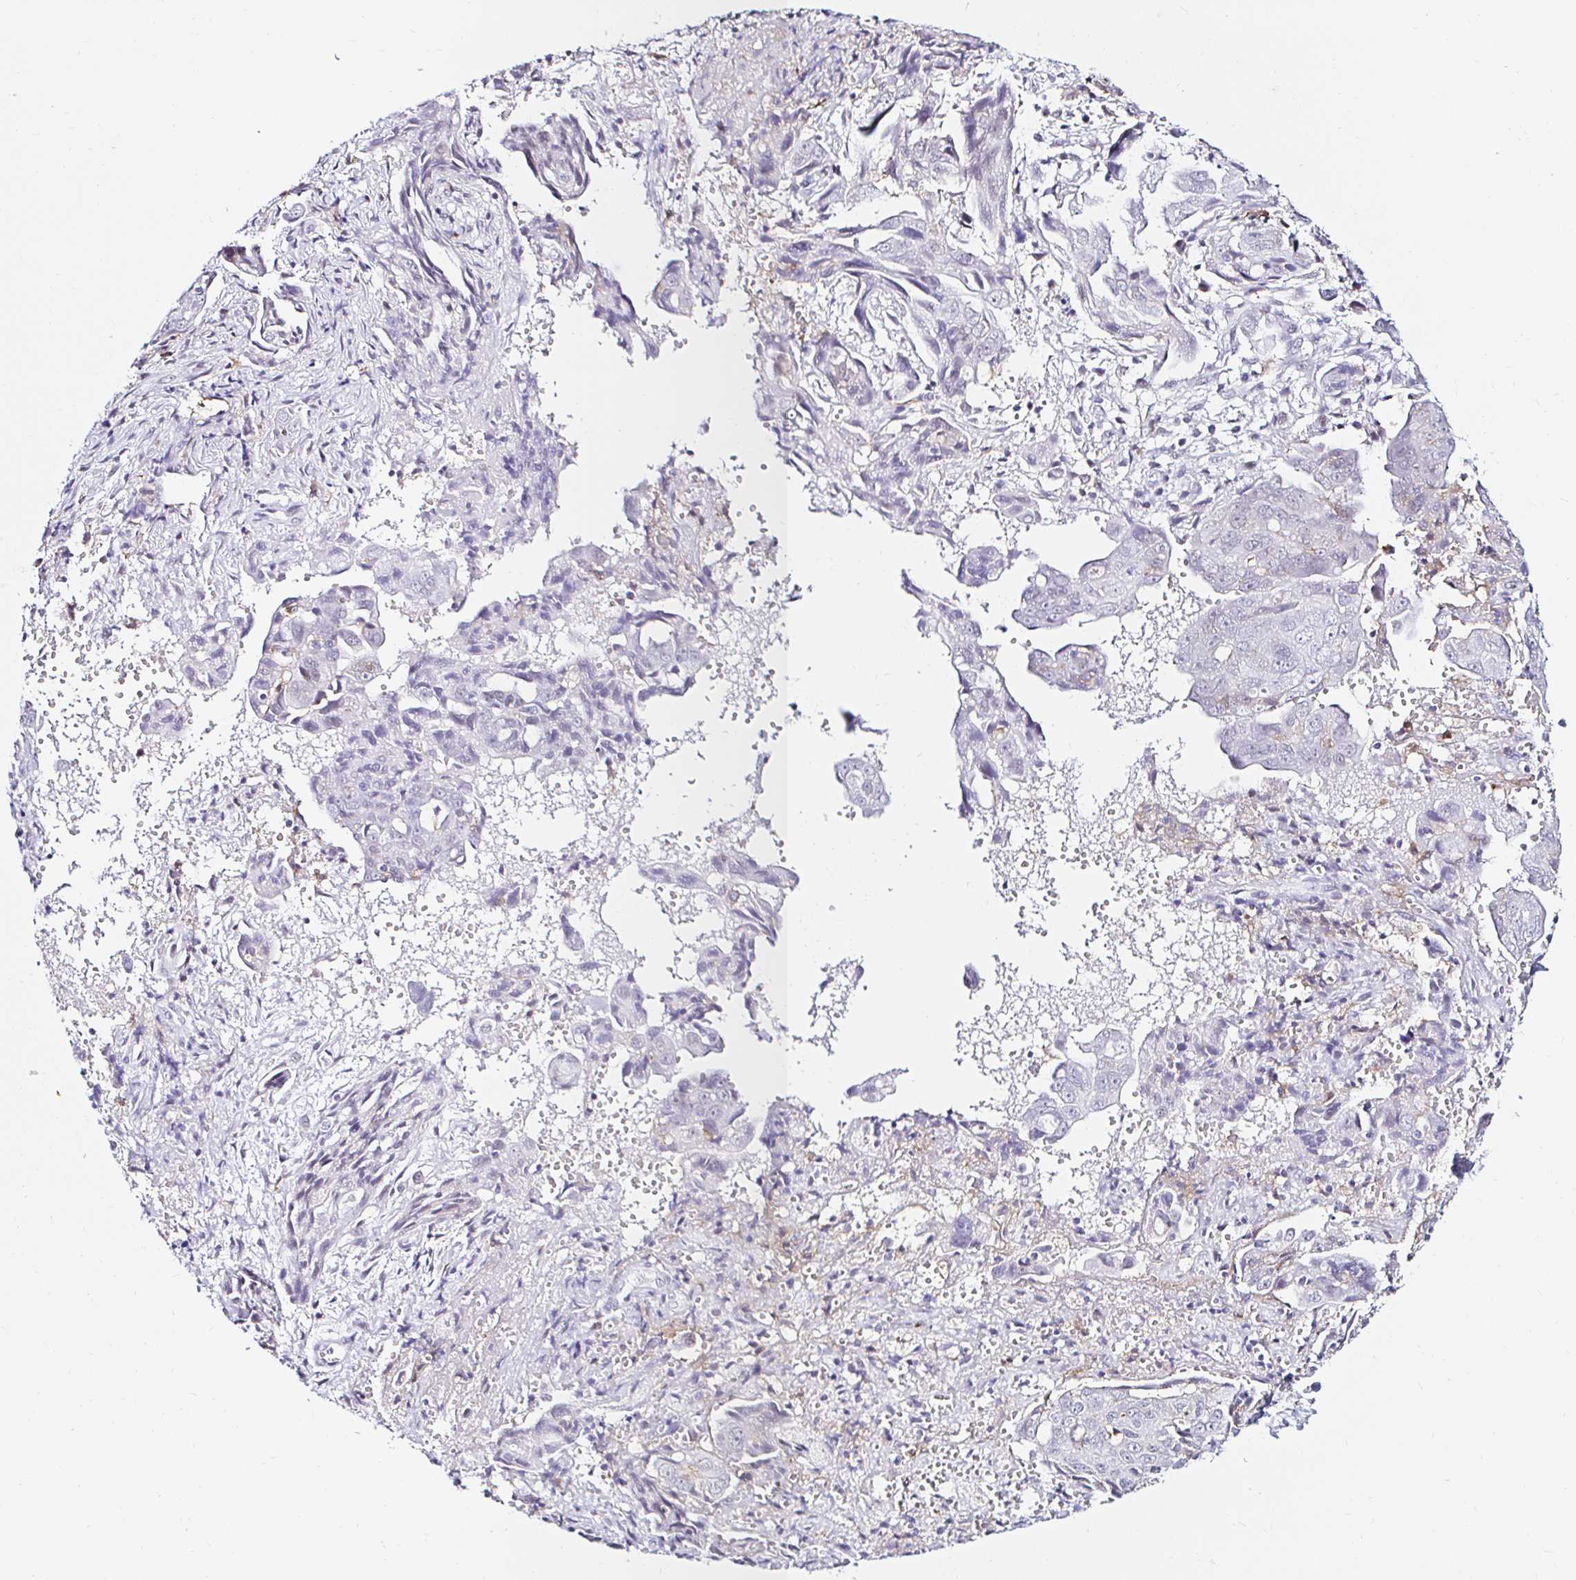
{"staining": {"intensity": "negative", "quantity": "none", "location": "none"}, "tissue": "ovarian cancer", "cell_type": "Tumor cells", "image_type": "cancer", "snomed": [{"axis": "morphology", "description": "Carcinoma, endometroid"}, {"axis": "topography", "description": "Ovary"}], "caption": "Immunohistochemical staining of human endometroid carcinoma (ovarian) demonstrates no significant expression in tumor cells. The staining was performed using DAB (3,3'-diaminobenzidine) to visualize the protein expression in brown, while the nuclei were stained in blue with hematoxylin (Magnification: 20x).", "gene": "CYBB", "patient": {"sex": "female", "age": 70}}